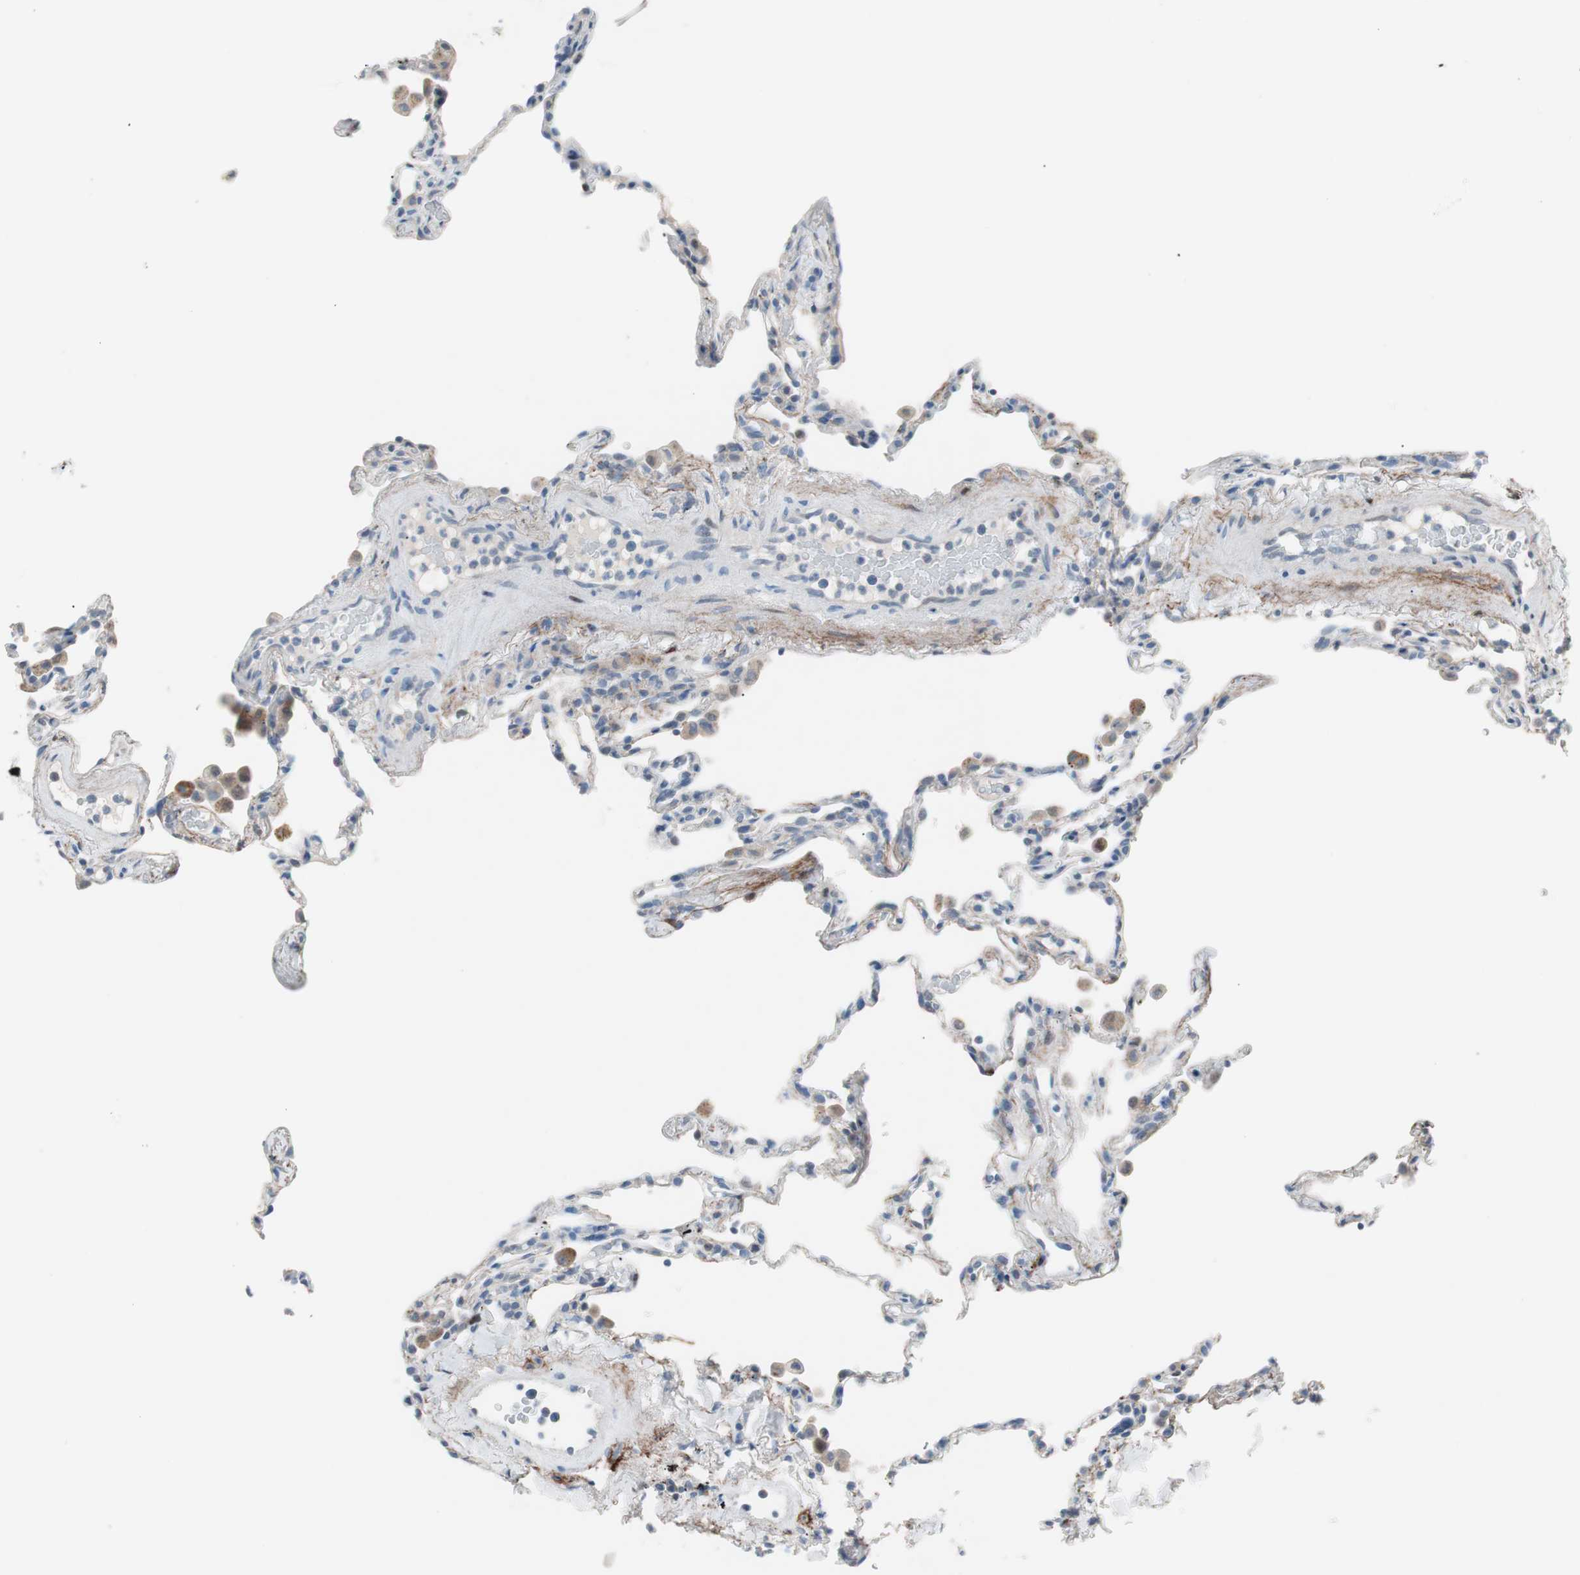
{"staining": {"intensity": "weak", "quantity": "25%-75%", "location": "cytoplasmic/membranous"}, "tissue": "lung", "cell_type": "Alveolar cells", "image_type": "normal", "snomed": [{"axis": "morphology", "description": "Normal tissue, NOS"}, {"axis": "topography", "description": "Lung"}], "caption": "Protein staining shows weak cytoplasmic/membranous expression in about 25%-75% of alveolar cells in normal lung. Using DAB (3,3'-diaminobenzidine) (brown) and hematoxylin (blue) stains, captured at high magnification using brightfield microscopy.", "gene": "FOSL1", "patient": {"sex": "male", "age": 59}}